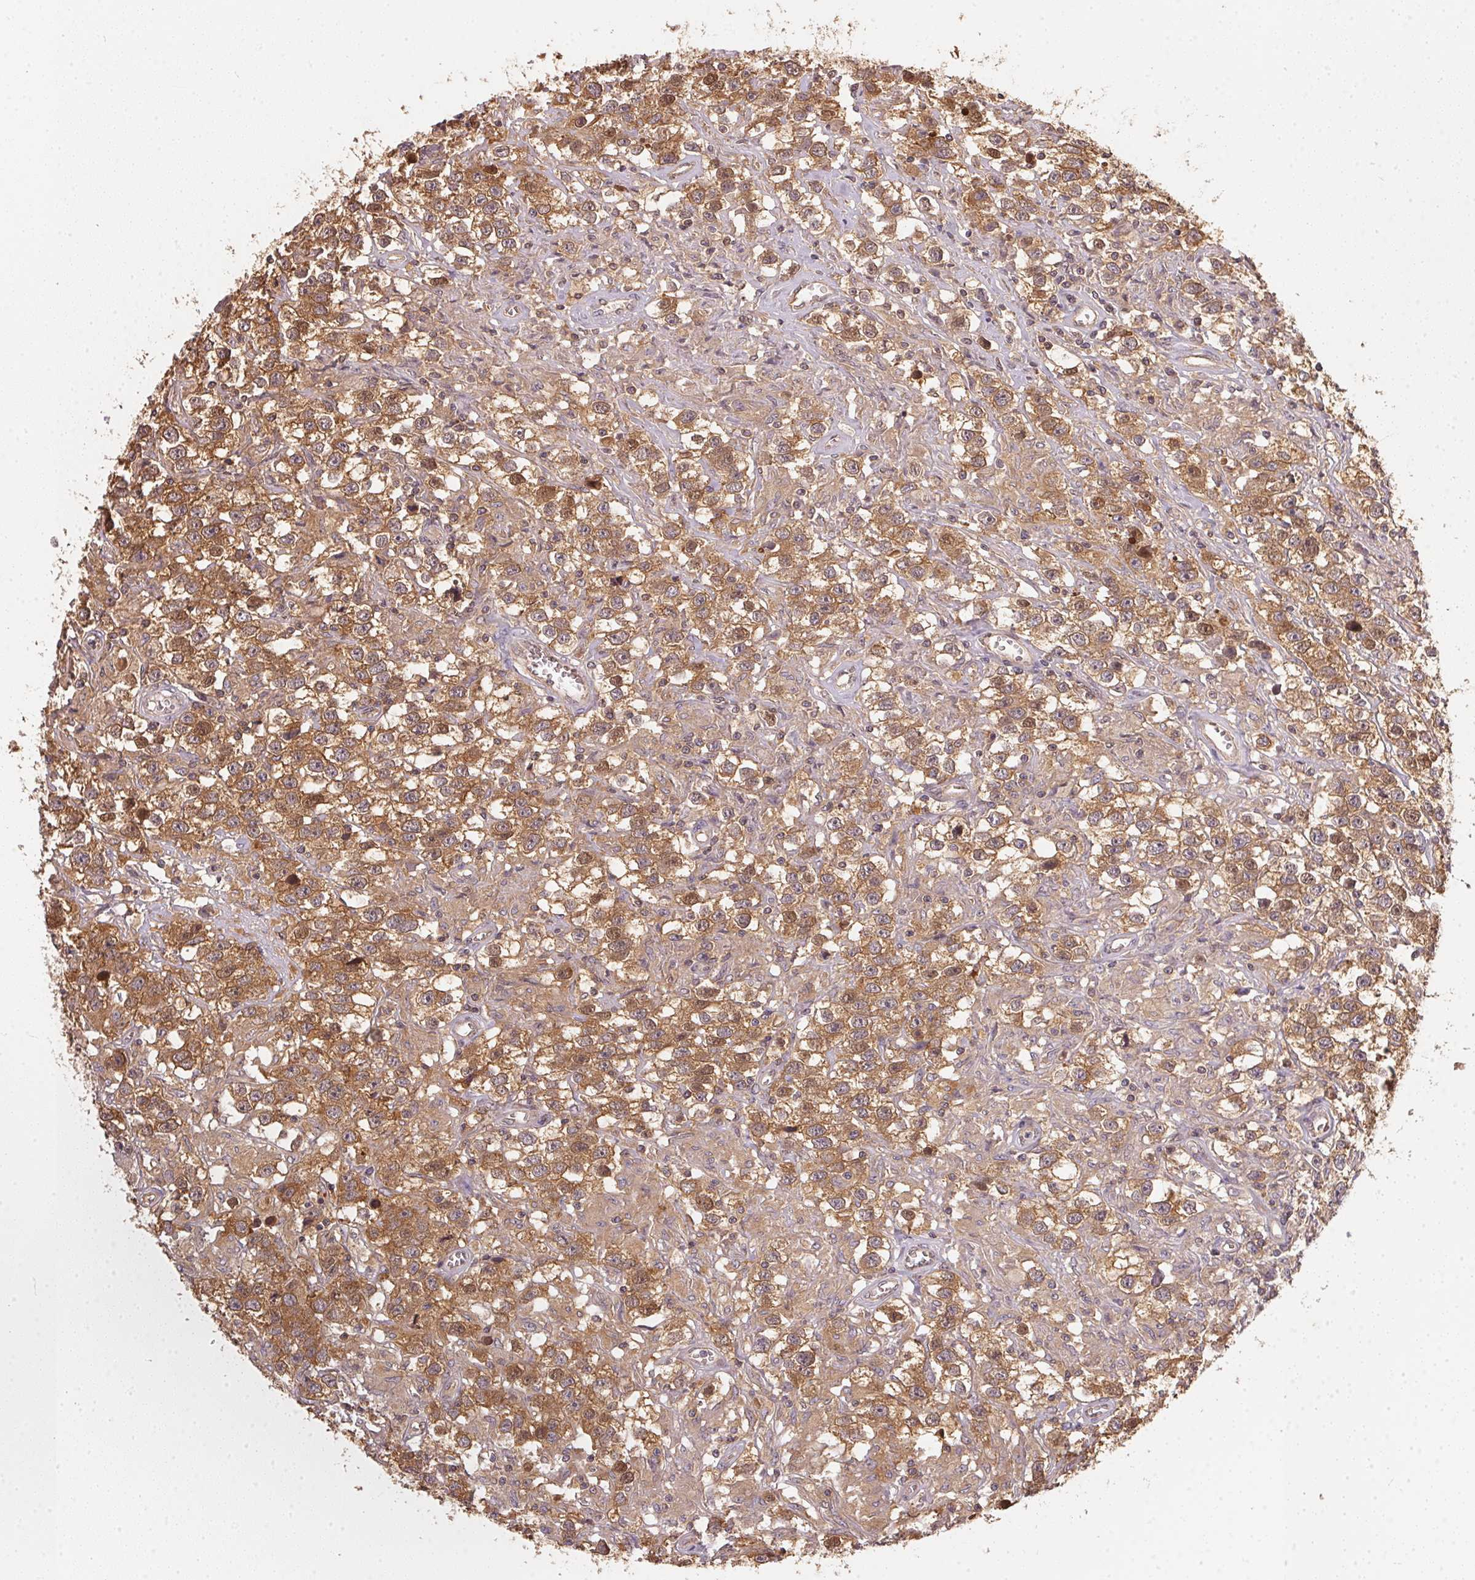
{"staining": {"intensity": "moderate", "quantity": ">75%", "location": "cytoplasmic/membranous"}, "tissue": "testis cancer", "cell_type": "Tumor cells", "image_type": "cancer", "snomed": [{"axis": "morphology", "description": "Seminoma, NOS"}, {"axis": "topography", "description": "Testis"}], "caption": "This is an image of IHC staining of testis cancer (seminoma), which shows moderate staining in the cytoplasmic/membranous of tumor cells.", "gene": "BLMH", "patient": {"sex": "male", "age": 43}}